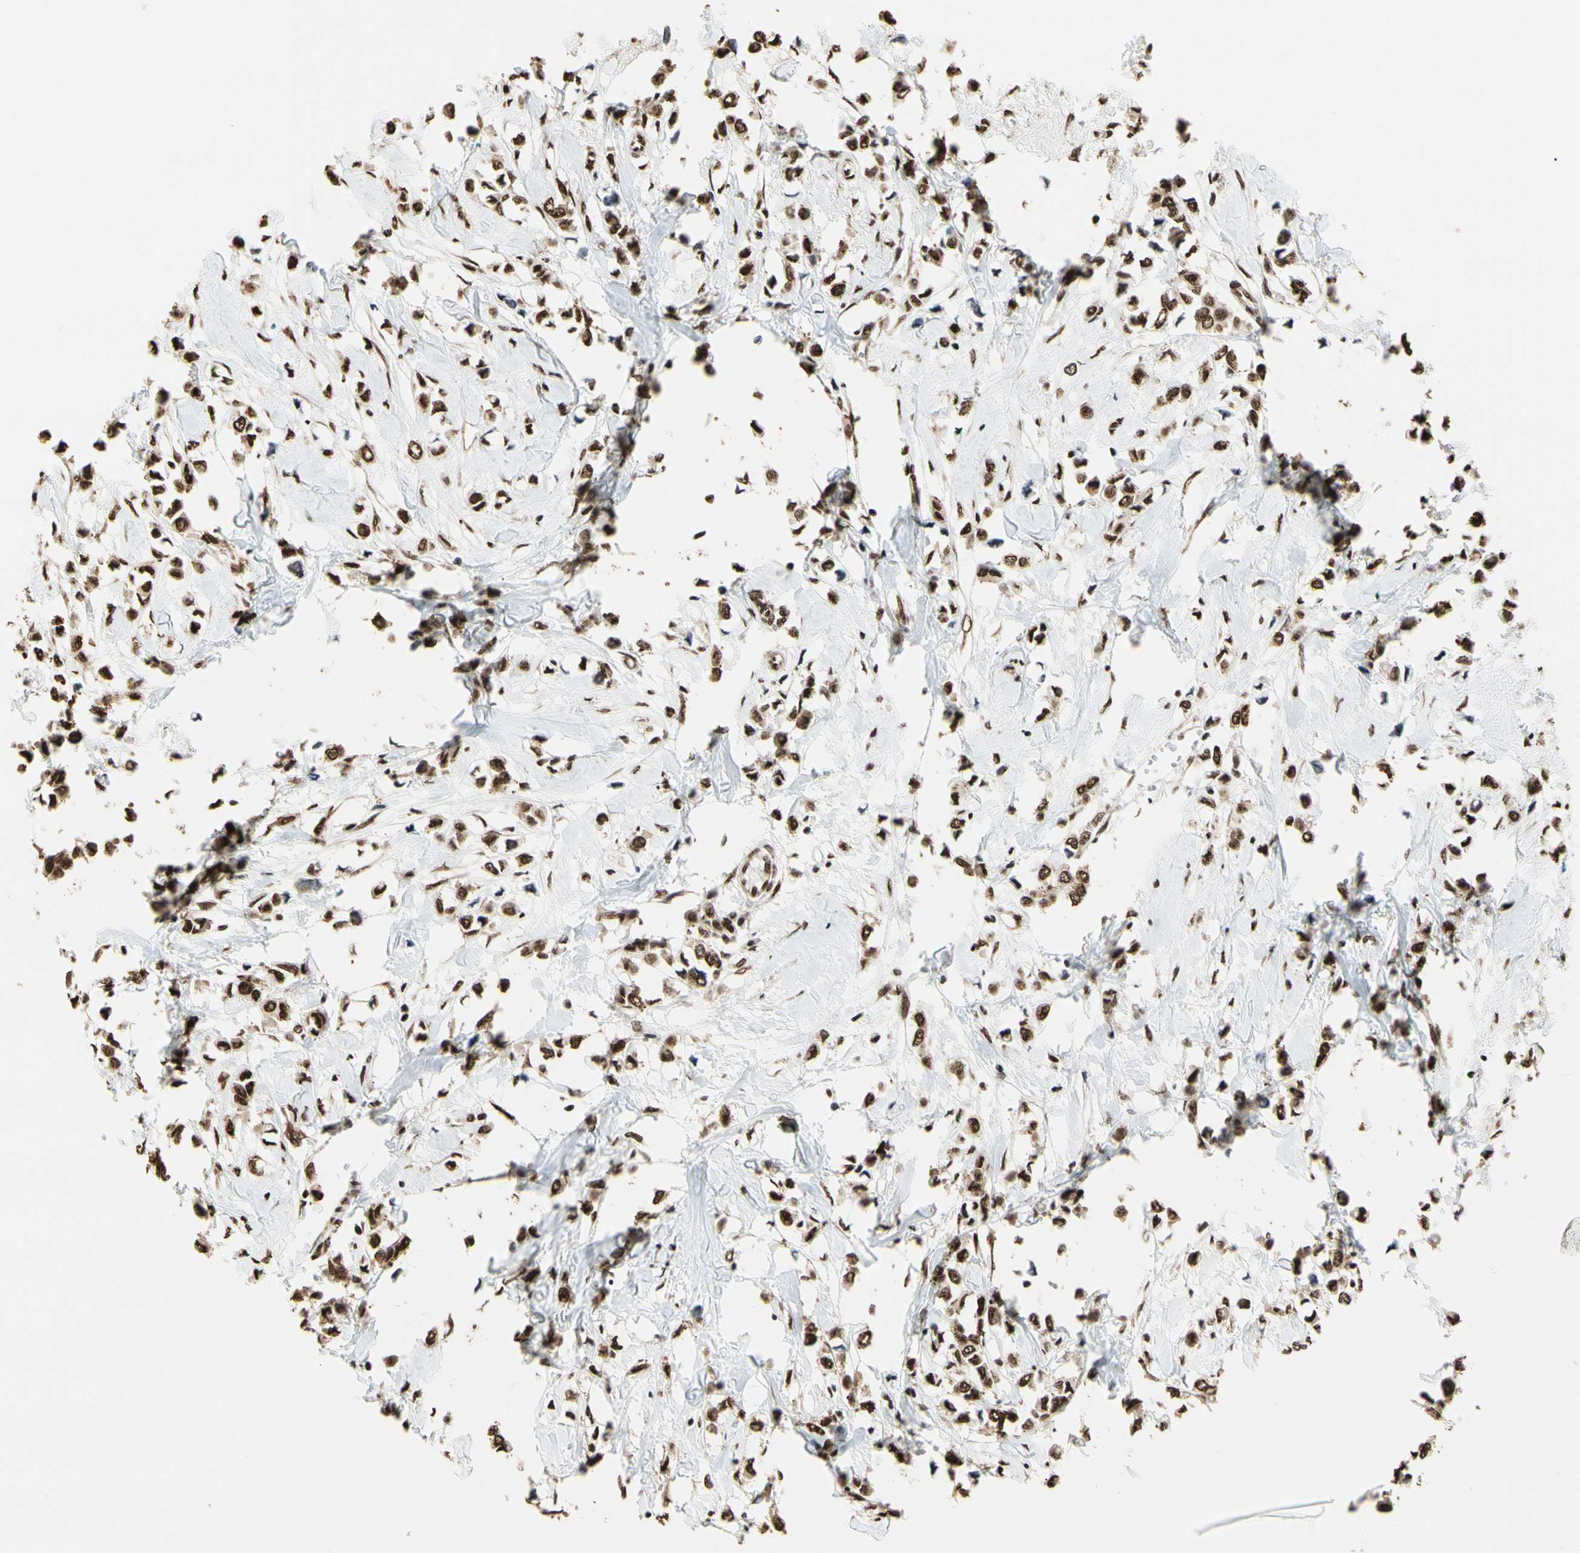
{"staining": {"intensity": "strong", "quantity": ">75%", "location": "cytoplasmic/membranous,nuclear"}, "tissue": "breast cancer", "cell_type": "Tumor cells", "image_type": "cancer", "snomed": [{"axis": "morphology", "description": "Lobular carcinoma"}, {"axis": "topography", "description": "Breast"}], "caption": "Immunohistochemistry image of neoplastic tissue: breast cancer (lobular carcinoma) stained using immunohistochemistry displays high levels of strong protein expression localized specifically in the cytoplasmic/membranous and nuclear of tumor cells, appearing as a cytoplasmic/membranous and nuclear brown color.", "gene": "HNRNPK", "patient": {"sex": "female", "age": 51}}